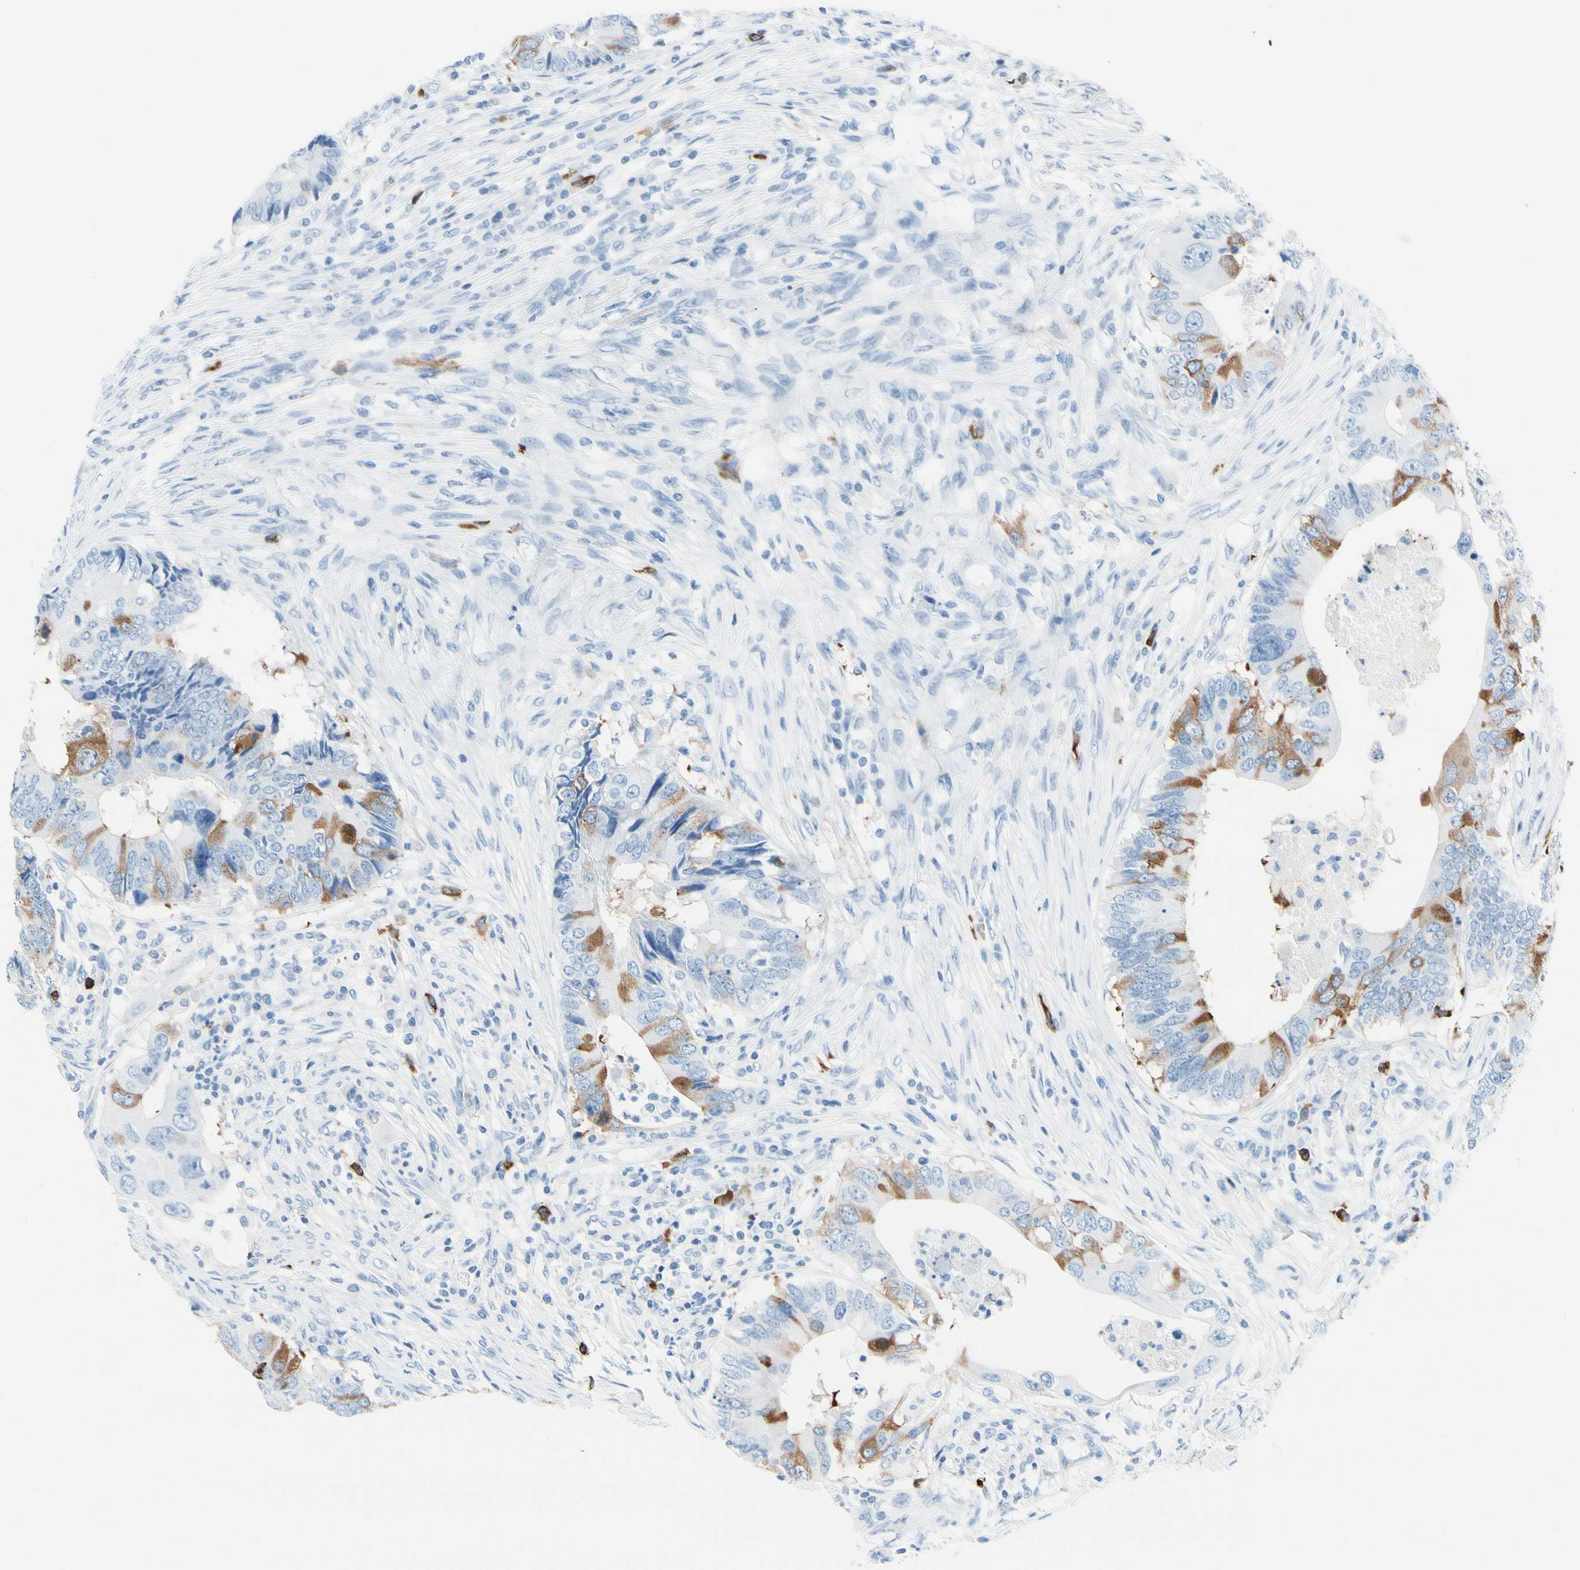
{"staining": {"intensity": "moderate", "quantity": "25%-75%", "location": "cytoplasmic/membranous"}, "tissue": "colorectal cancer", "cell_type": "Tumor cells", "image_type": "cancer", "snomed": [{"axis": "morphology", "description": "Adenocarcinoma, NOS"}, {"axis": "topography", "description": "Colon"}], "caption": "Tumor cells demonstrate moderate cytoplasmic/membranous staining in approximately 25%-75% of cells in colorectal cancer. (DAB (3,3'-diaminobenzidine) IHC, brown staining for protein, blue staining for nuclei).", "gene": "TACC3", "patient": {"sex": "male", "age": 71}}